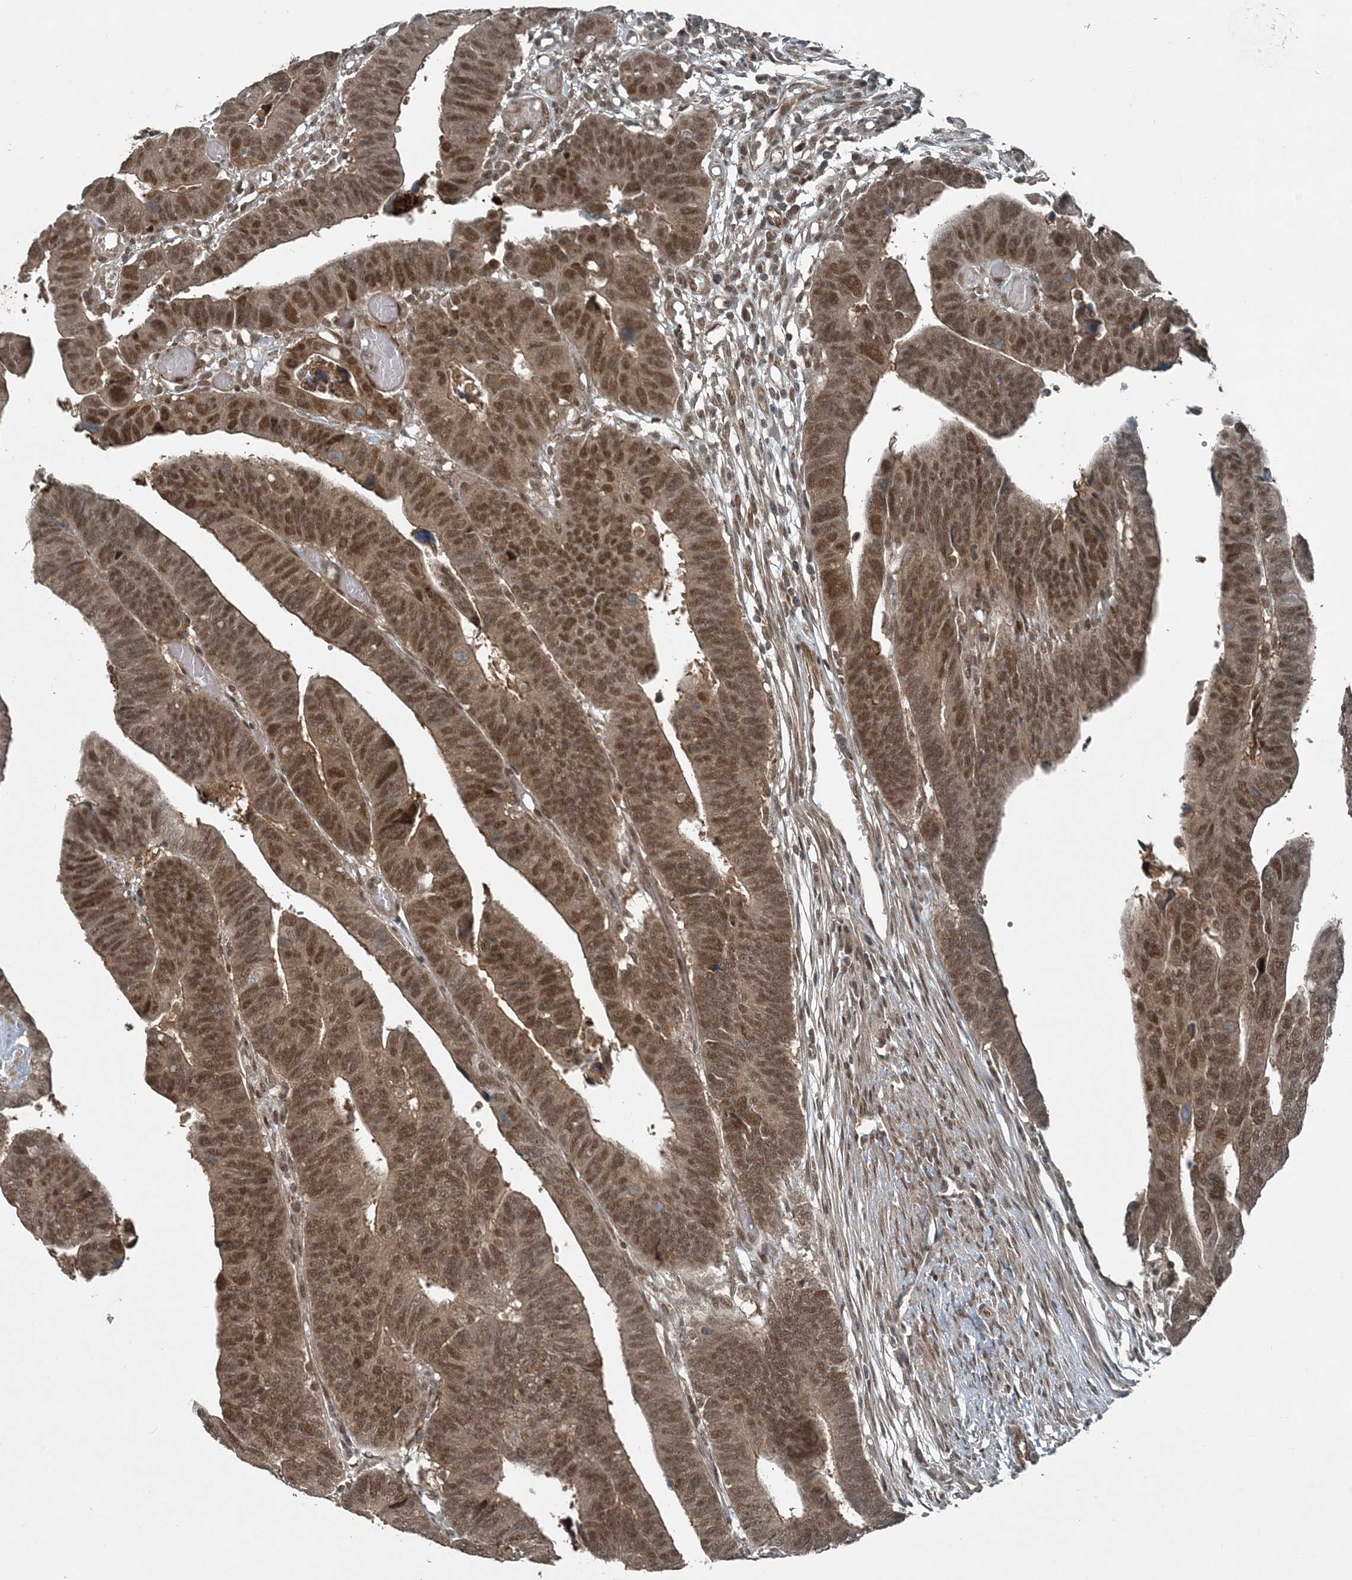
{"staining": {"intensity": "moderate", "quantity": ">75%", "location": "nuclear"}, "tissue": "colorectal cancer", "cell_type": "Tumor cells", "image_type": "cancer", "snomed": [{"axis": "morphology", "description": "Adenocarcinoma, NOS"}, {"axis": "topography", "description": "Rectum"}], "caption": "Immunohistochemistry photomicrograph of neoplastic tissue: human colorectal cancer (adenocarcinoma) stained using immunohistochemistry (IHC) reveals medium levels of moderate protein expression localized specifically in the nuclear of tumor cells, appearing as a nuclear brown color.", "gene": "COPS7B", "patient": {"sex": "female", "age": 65}}